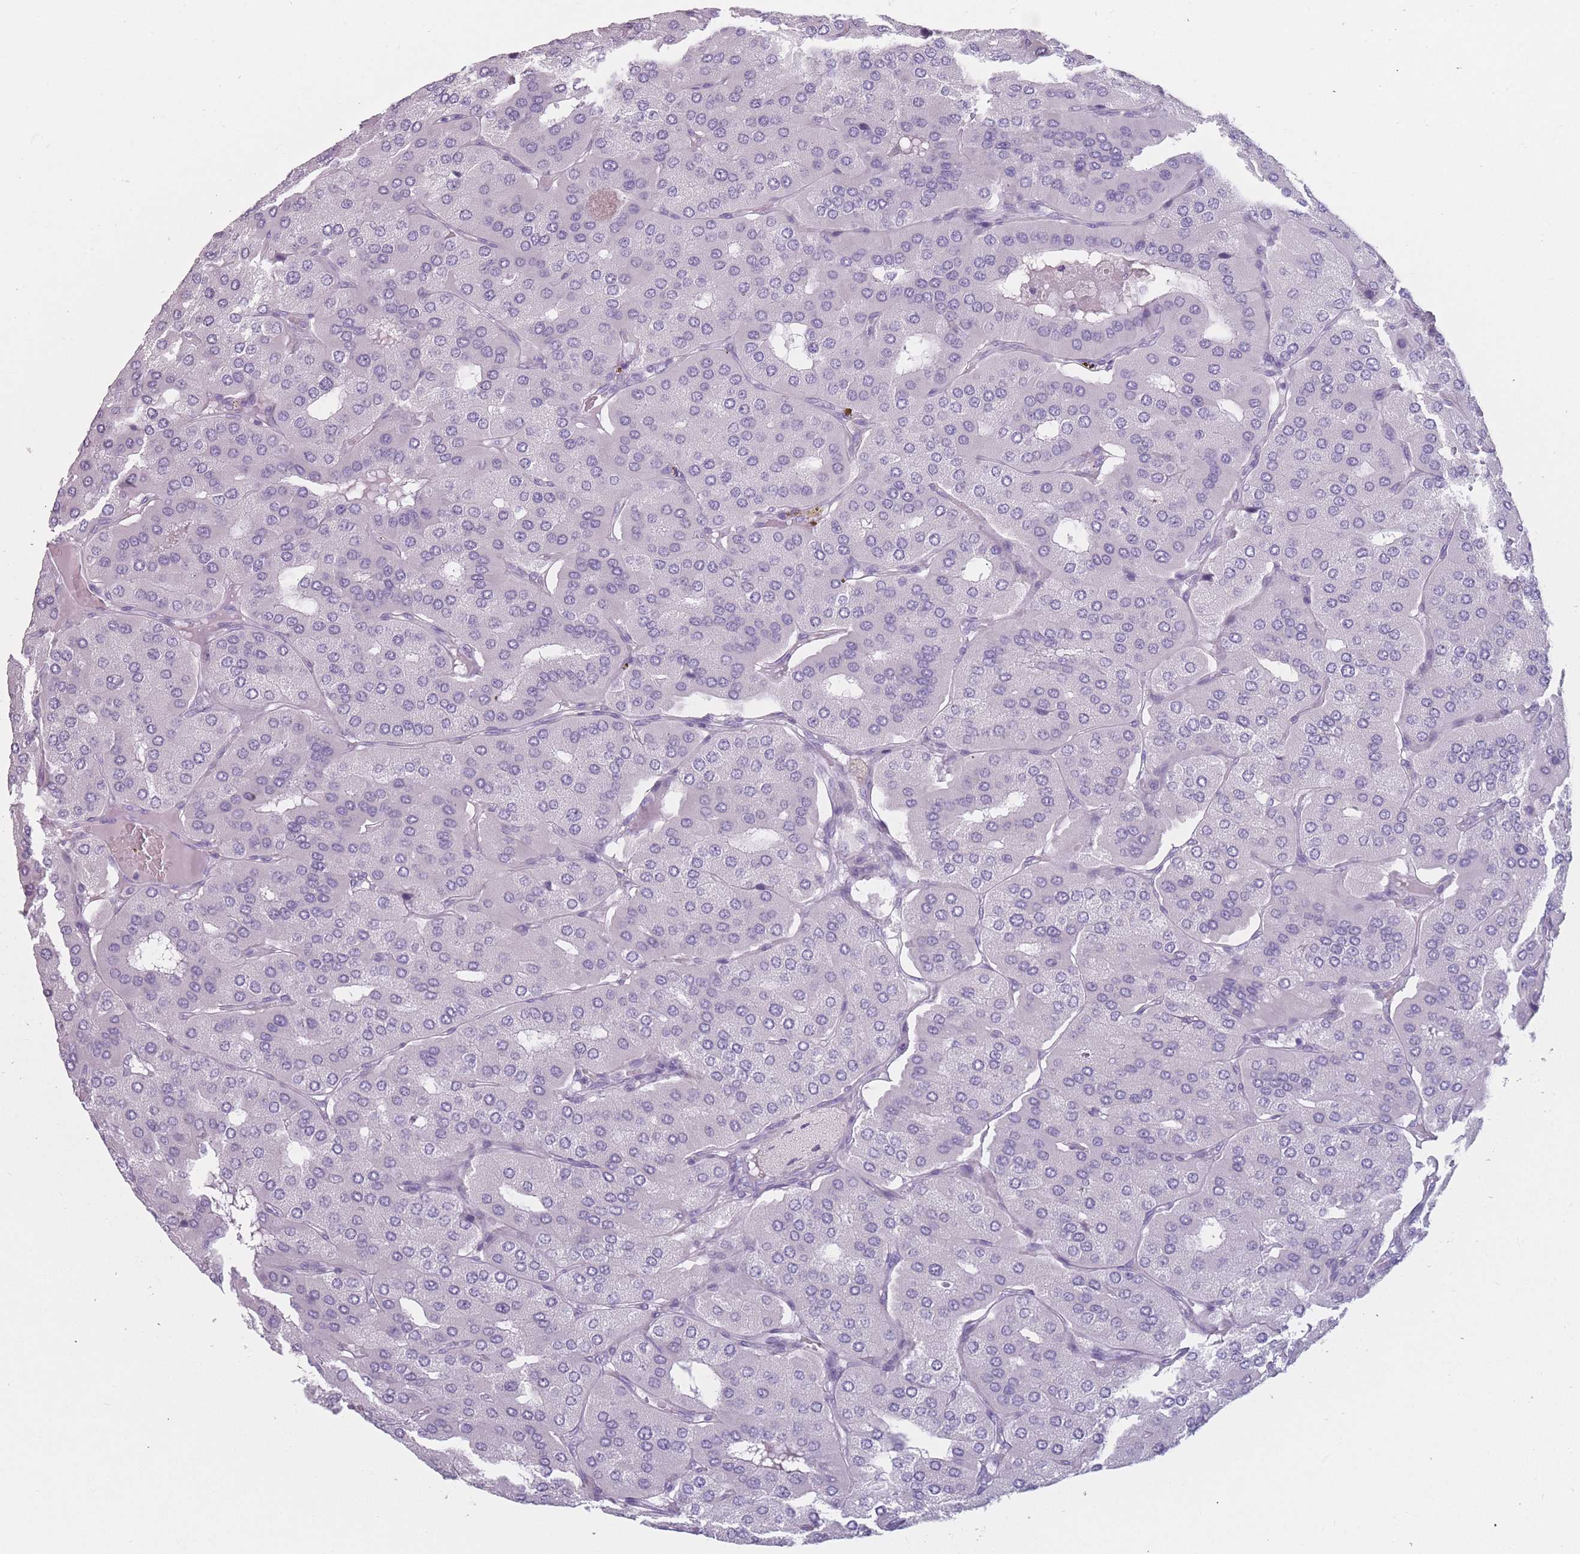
{"staining": {"intensity": "negative", "quantity": "none", "location": "none"}, "tissue": "parathyroid gland", "cell_type": "Glandular cells", "image_type": "normal", "snomed": [{"axis": "morphology", "description": "Normal tissue, NOS"}, {"axis": "morphology", "description": "Adenoma, NOS"}, {"axis": "topography", "description": "Parathyroid gland"}], "caption": "A micrograph of human parathyroid gland is negative for staining in glandular cells. Nuclei are stained in blue.", "gene": "PPFIA3", "patient": {"sex": "female", "age": 86}}